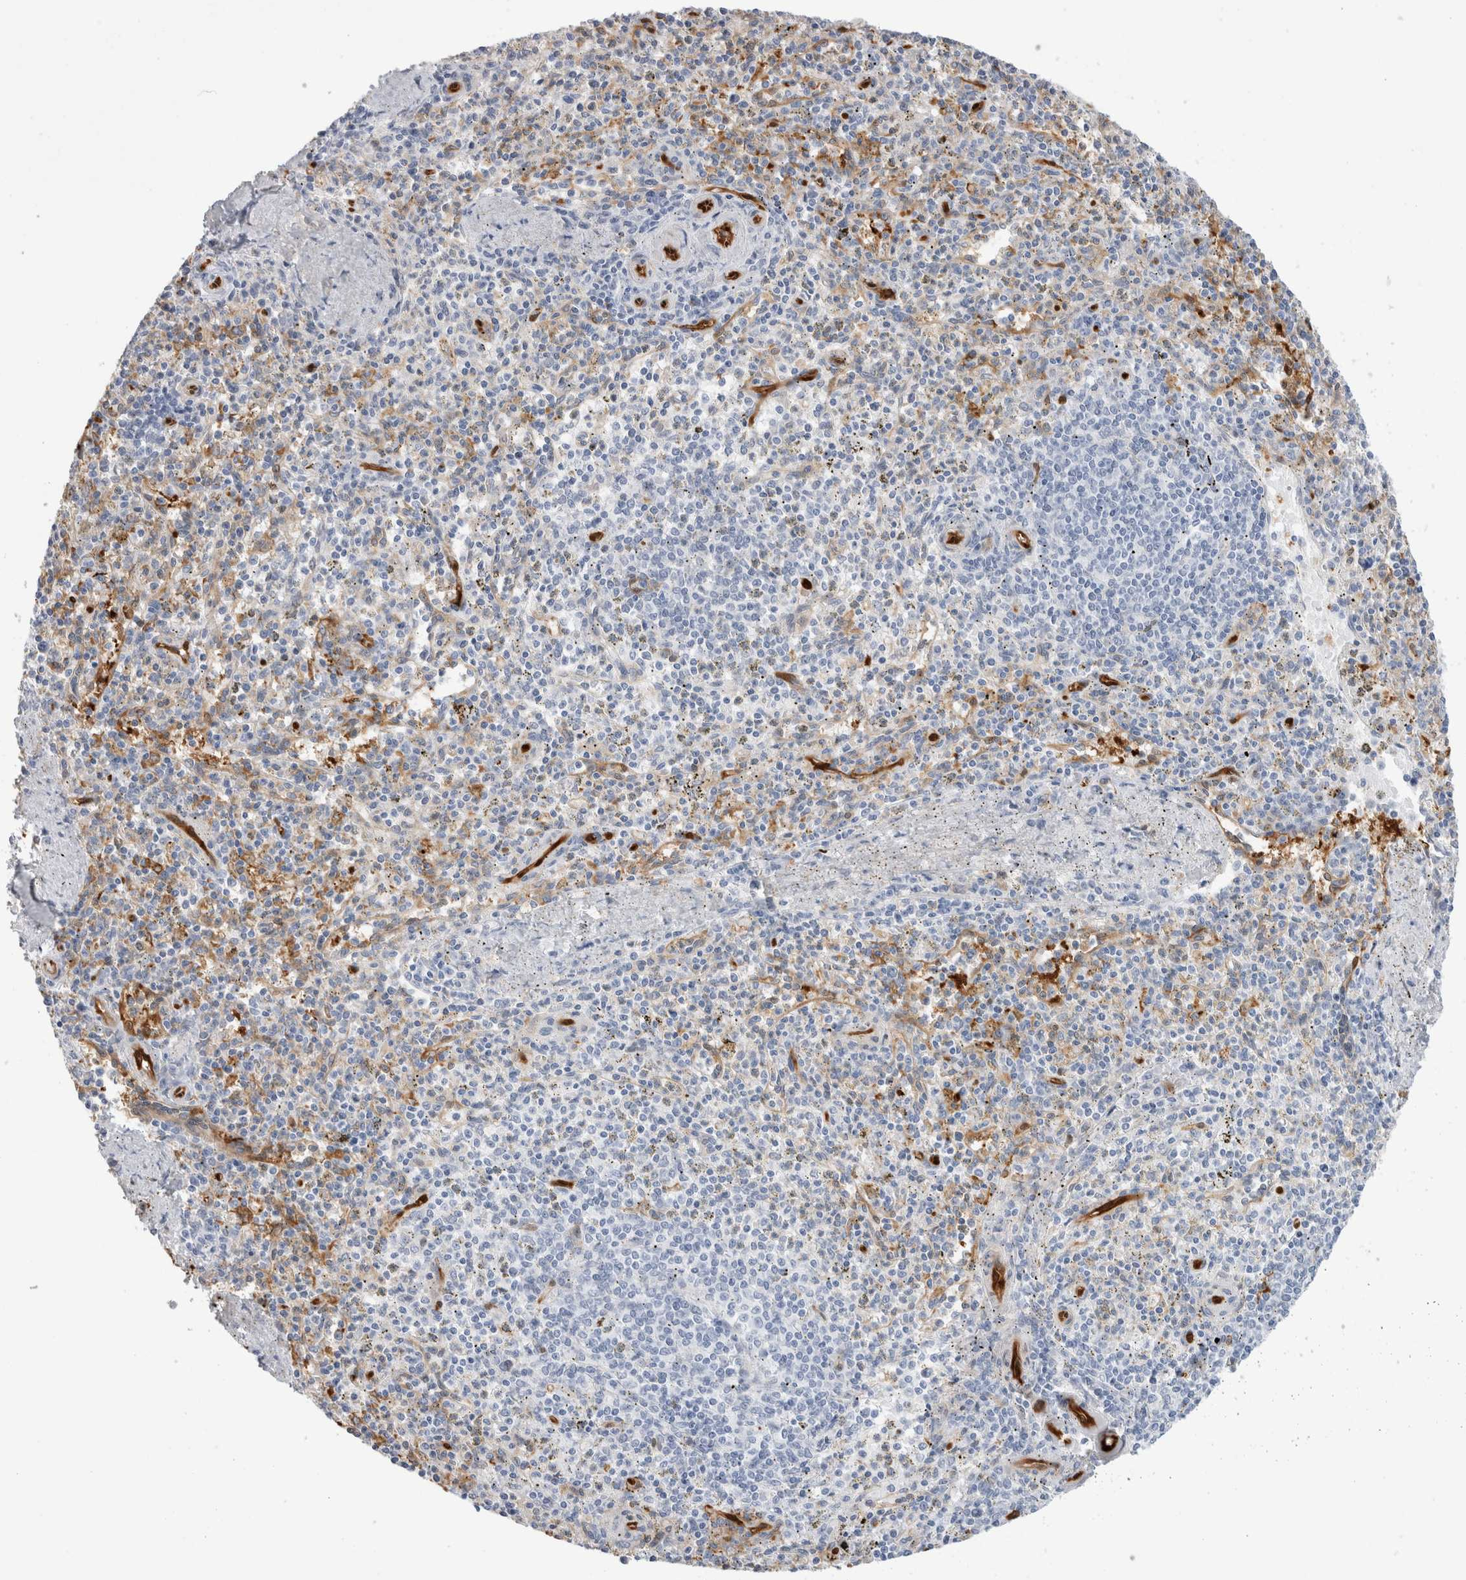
{"staining": {"intensity": "negative", "quantity": "none", "location": "none"}, "tissue": "spleen", "cell_type": "Cells in red pulp", "image_type": "normal", "snomed": [{"axis": "morphology", "description": "Normal tissue, NOS"}, {"axis": "topography", "description": "Spleen"}], "caption": "DAB immunohistochemical staining of benign spleen shows no significant staining in cells in red pulp.", "gene": "NAPEPLD", "patient": {"sex": "male", "age": 72}}